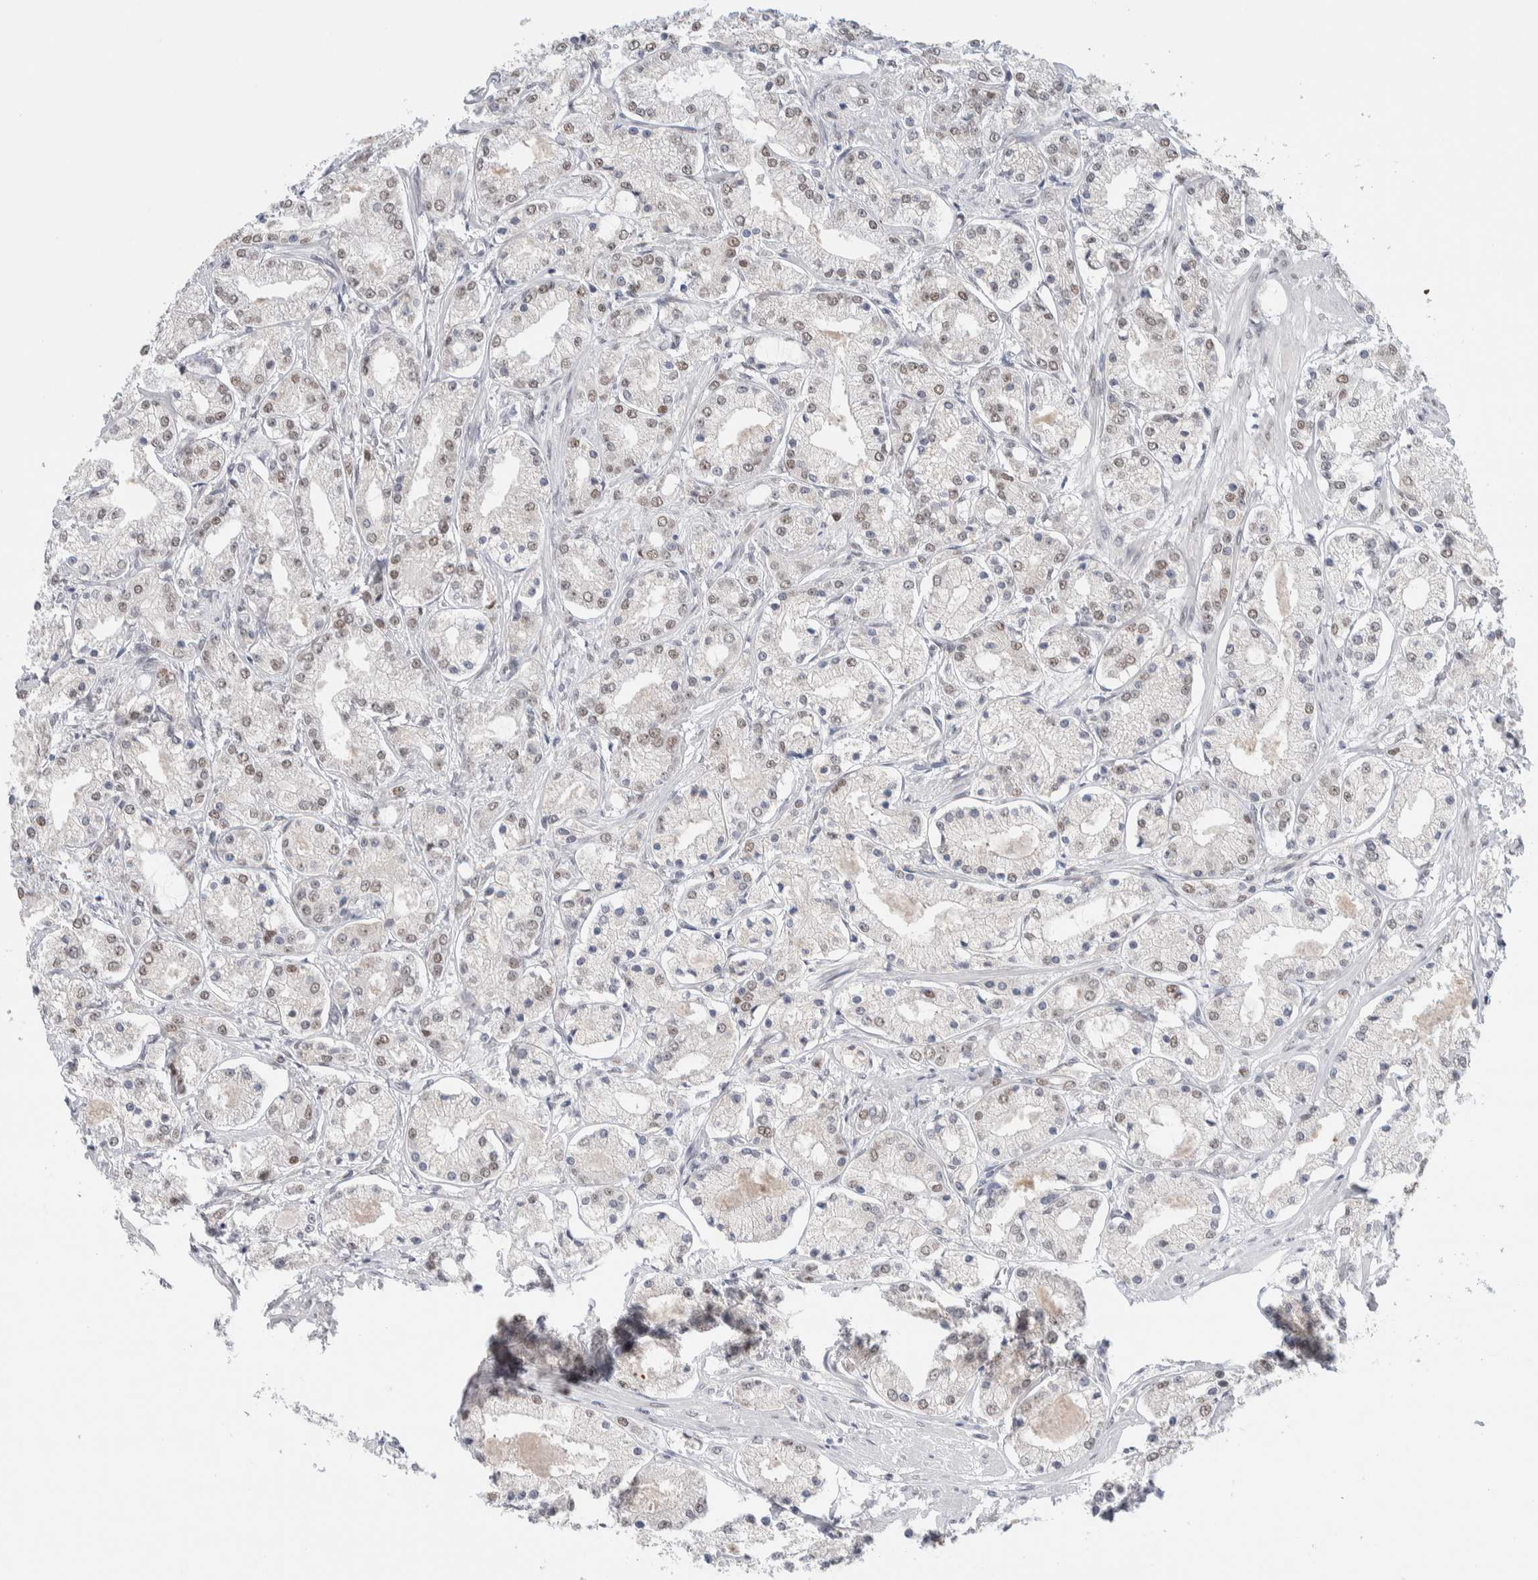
{"staining": {"intensity": "moderate", "quantity": "25%-75%", "location": "nuclear"}, "tissue": "prostate cancer", "cell_type": "Tumor cells", "image_type": "cancer", "snomed": [{"axis": "morphology", "description": "Adenocarcinoma, High grade"}, {"axis": "topography", "description": "Prostate"}], "caption": "Immunohistochemical staining of human prostate cancer (high-grade adenocarcinoma) exhibits moderate nuclear protein positivity in about 25%-75% of tumor cells. The protein of interest is shown in brown color, while the nuclei are stained blue.", "gene": "PRMT1", "patient": {"sex": "male", "age": 66}}